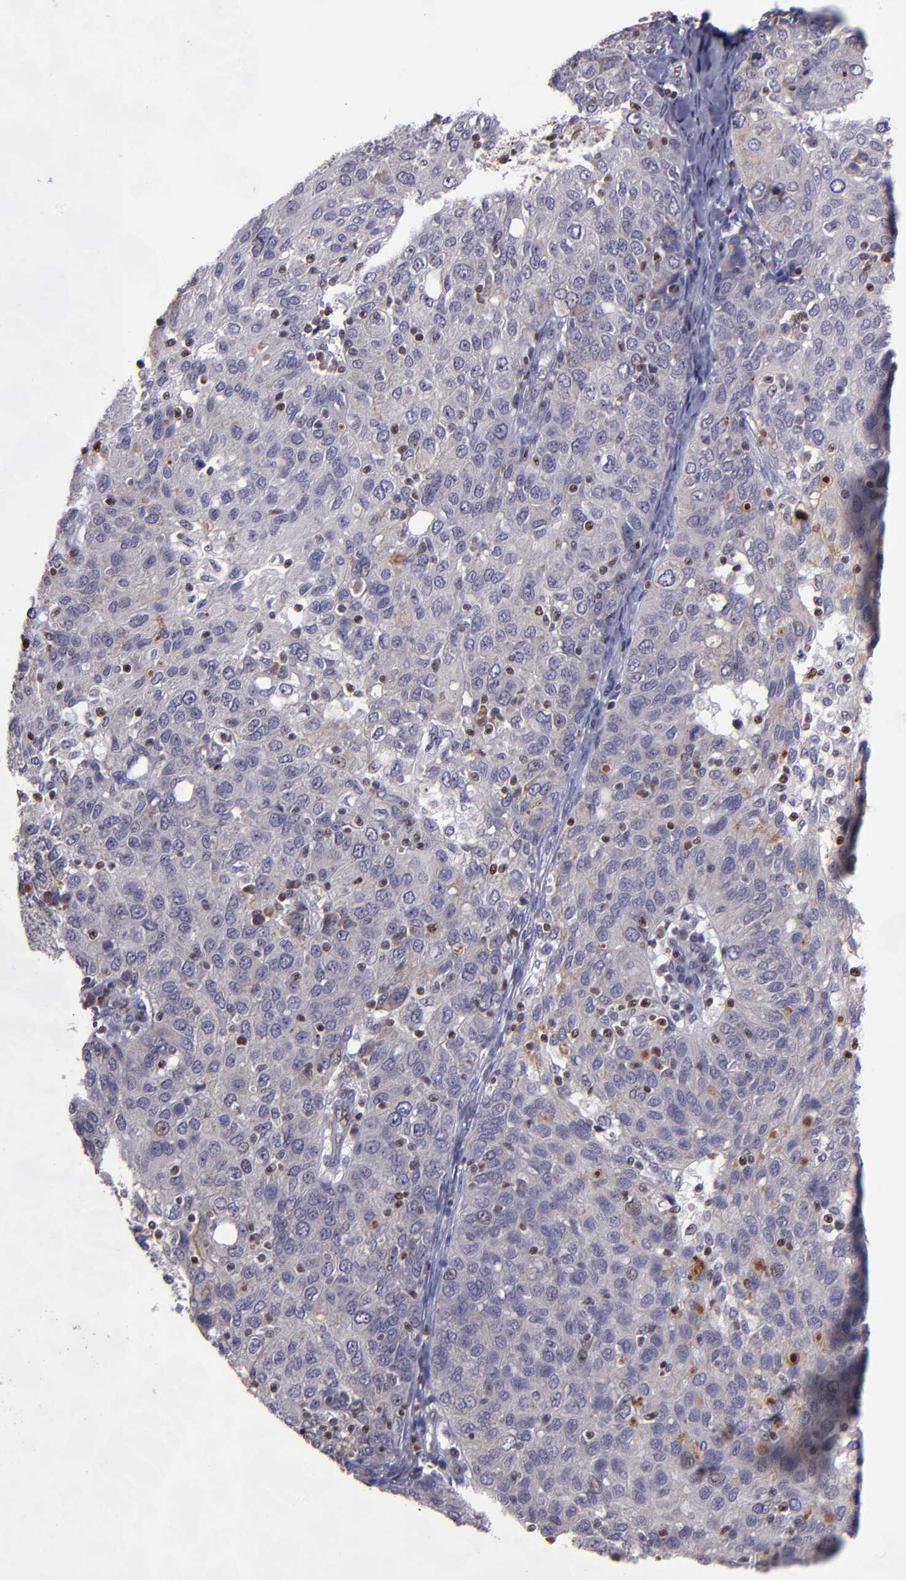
{"staining": {"intensity": "weak", "quantity": "<25%", "location": "cytoplasmic/membranous,nuclear"}, "tissue": "ovarian cancer", "cell_type": "Tumor cells", "image_type": "cancer", "snomed": [{"axis": "morphology", "description": "Carcinoma, endometroid"}, {"axis": "topography", "description": "Ovary"}], "caption": "Human endometroid carcinoma (ovarian) stained for a protein using IHC reveals no staining in tumor cells.", "gene": "DDX24", "patient": {"sex": "female", "age": 50}}